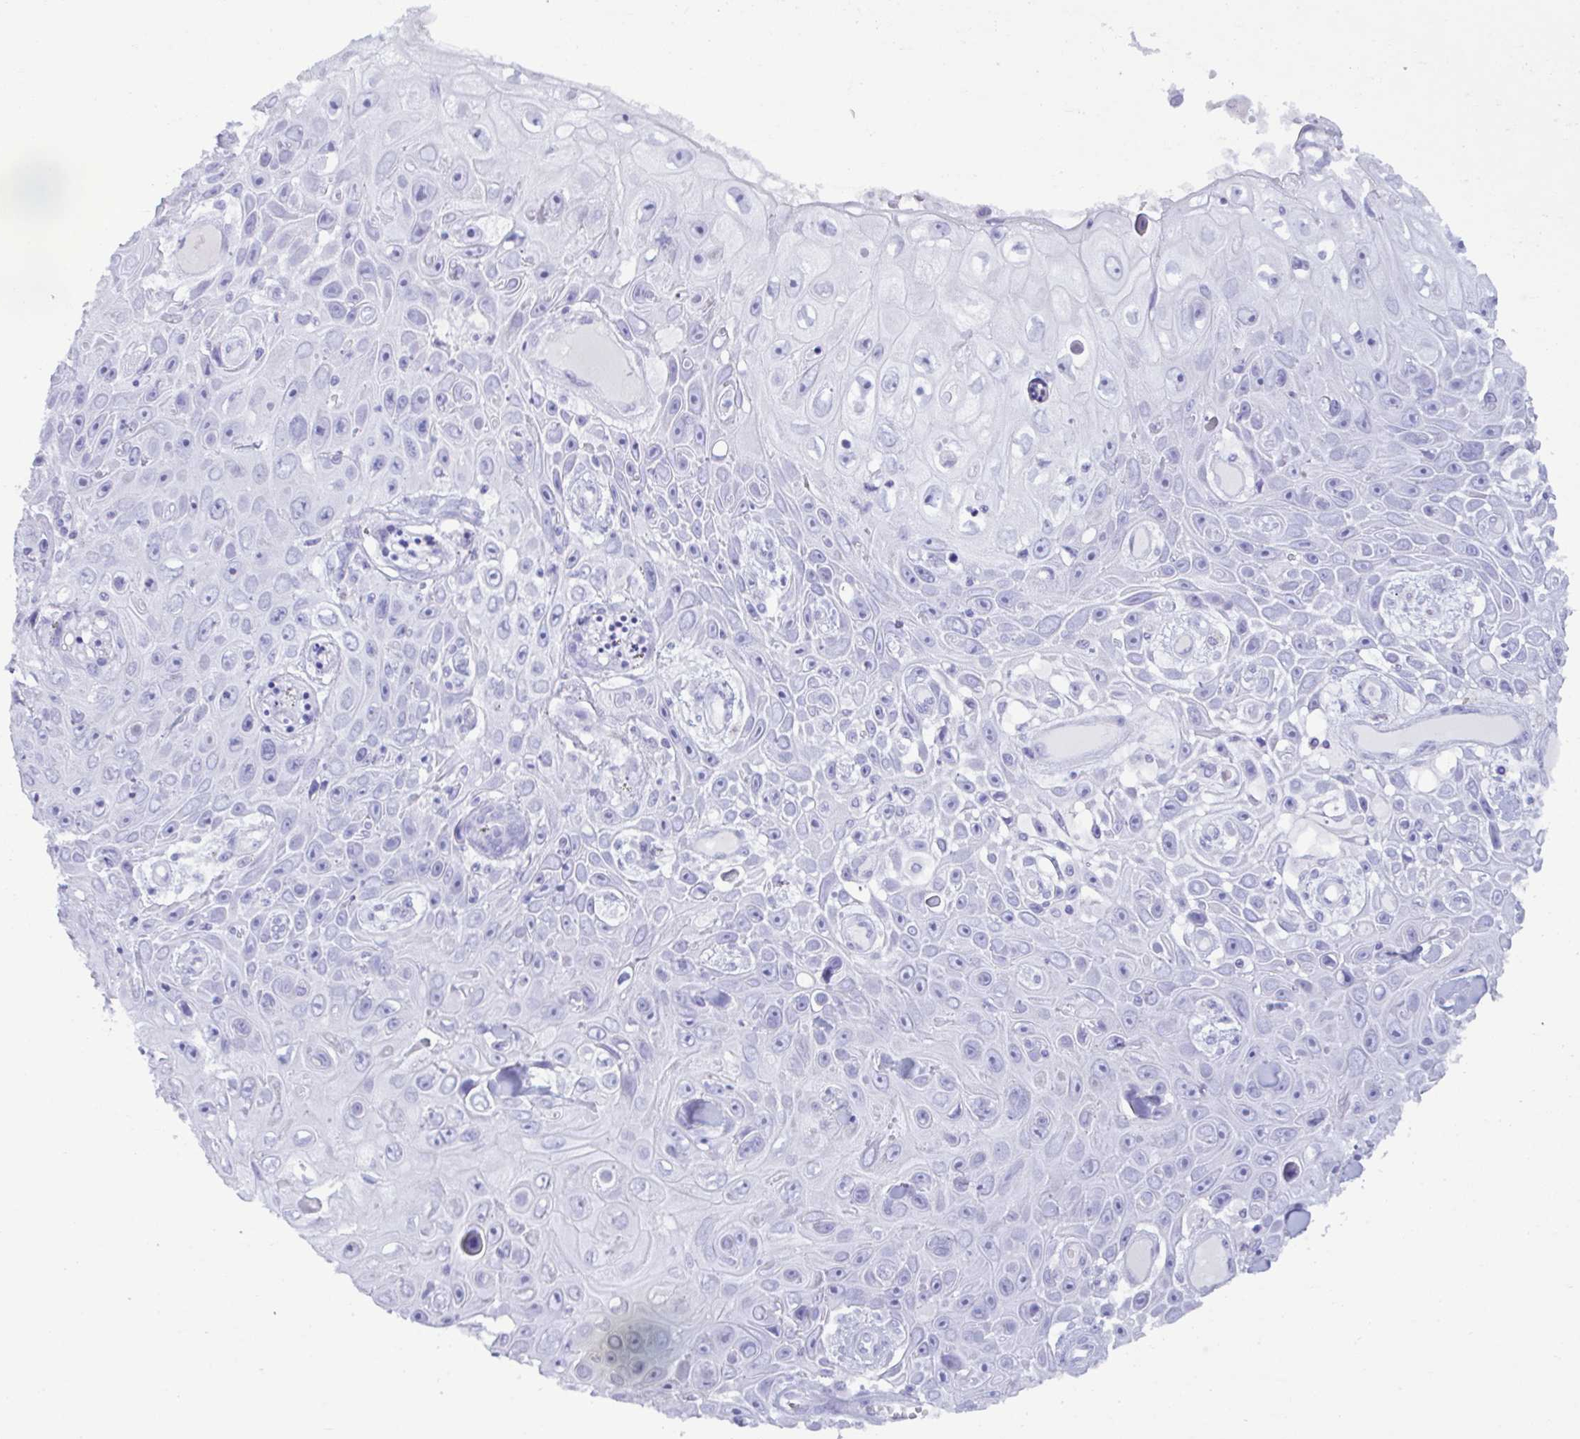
{"staining": {"intensity": "negative", "quantity": "none", "location": "none"}, "tissue": "skin cancer", "cell_type": "Tumor cells", "image_type": "cancer", "snomed": [{"axis": "morphology", "description": "Squamous cell carcinoma, NOS"}, {"axis": "topography", "description": "Skin"}], "caption": "The image shows no significant expression in tumor cells of skin cancer (squamous cell carcinoma). The staining is performed using DAB (3,3'-diaminobenzidine) brown chromogen with nuclei counter-stained in using hematoxylin.", "gene": "MRGPRG", "patient": {"sex": "male", "age": 82}}